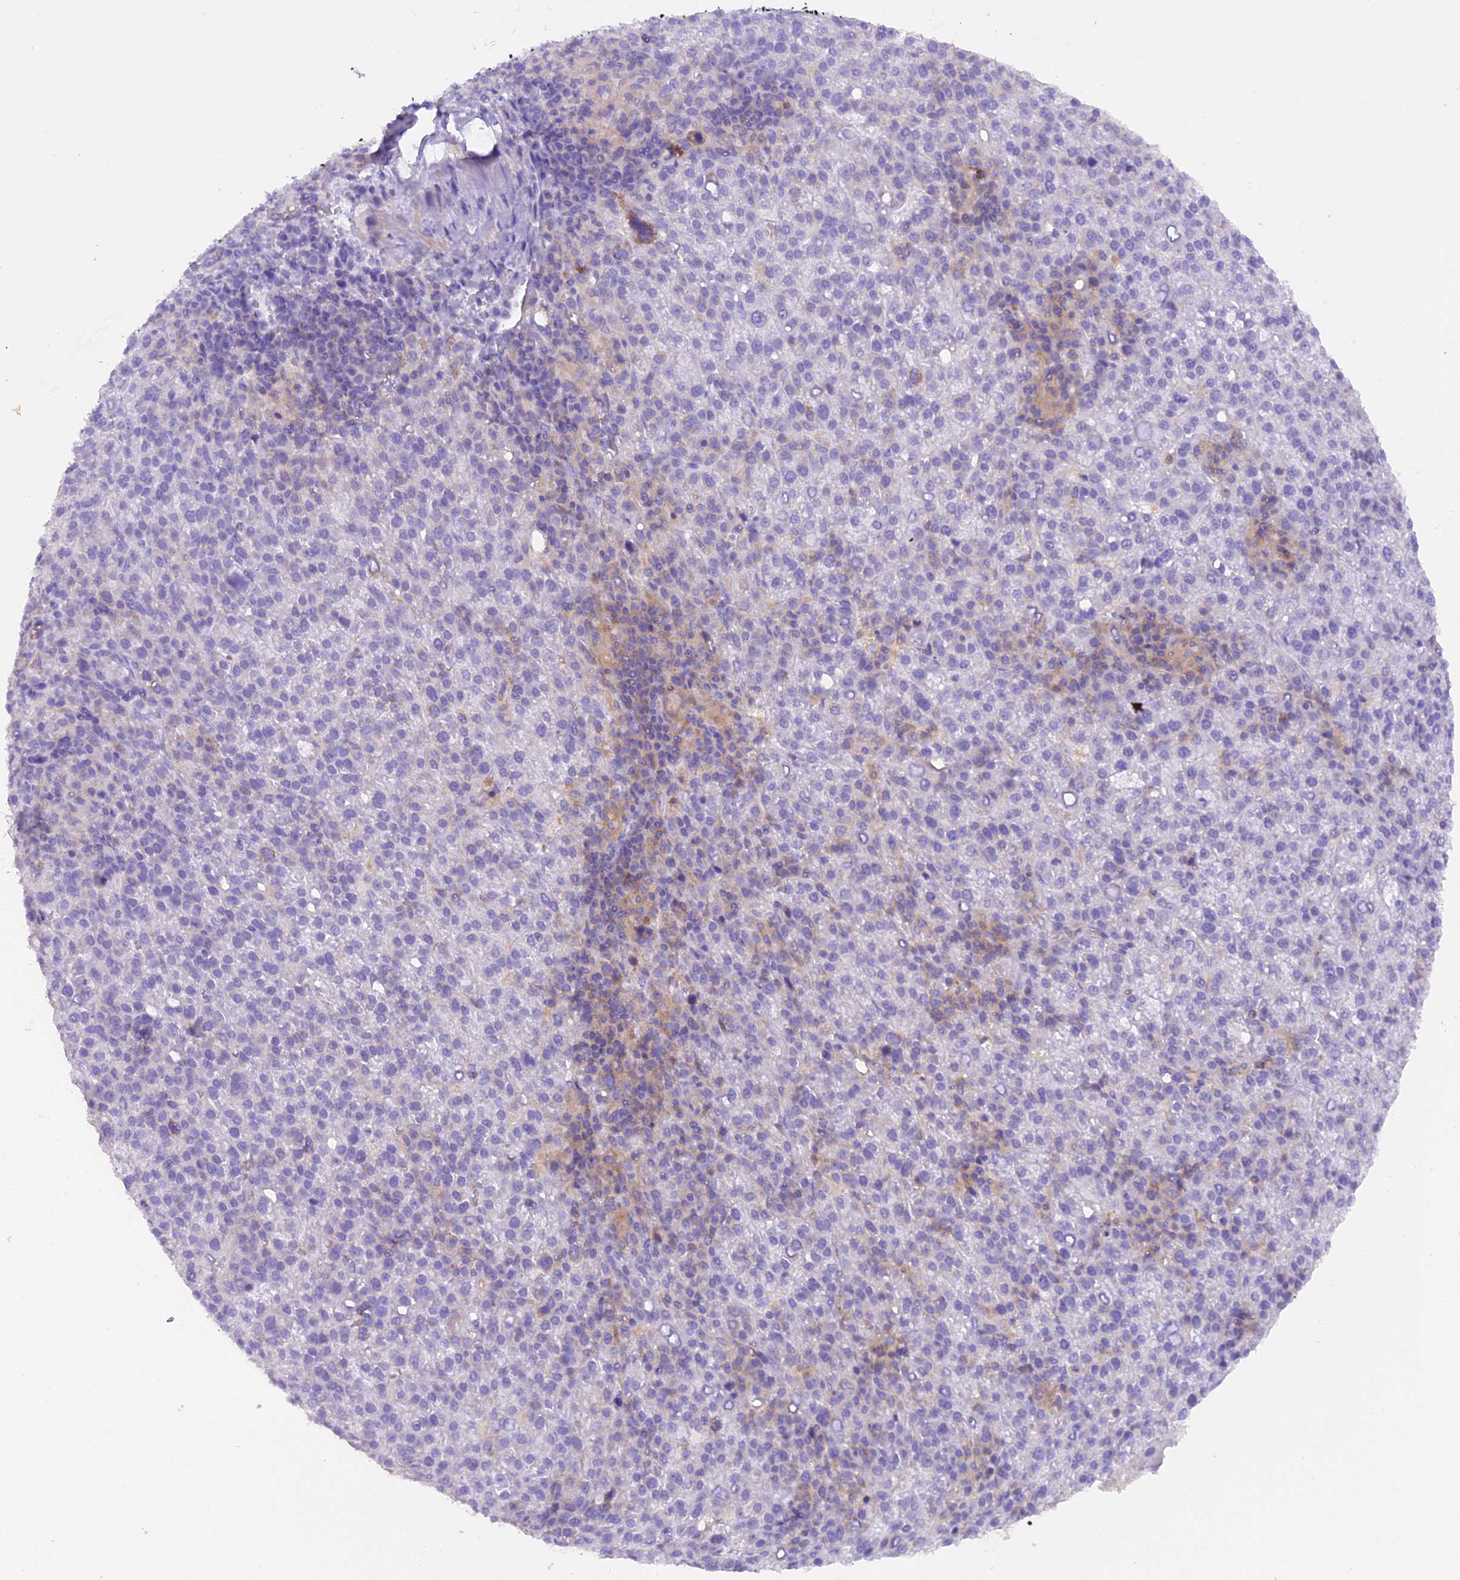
{"staining": {"intensity": "moderate", "quantity": "<25%", "location": "cytoplasmic/membranous"}, "tissue": "liver cancer", "cell_type": "Tumor cells", "image_type": "cancer", "snomed": [{"axis": "morphology", "description": "Carcinoma, Hepatocellular, NOS"}, {"axis": "topography", "description": "Liver"}], "caption": "Immunohistochemistry image of neoplastic tissue: liver cancer (hepatocellular carcinoma) stained using immunohistochemistry demonstrates low levels of moderate protein expression localized specifically in the cytoplasmic/membranous of tumor cells, appearing as a cytoplasmic/membranous brown color.", "gene": "STOML1", "patient": {"sex": "female", "age": 58}}